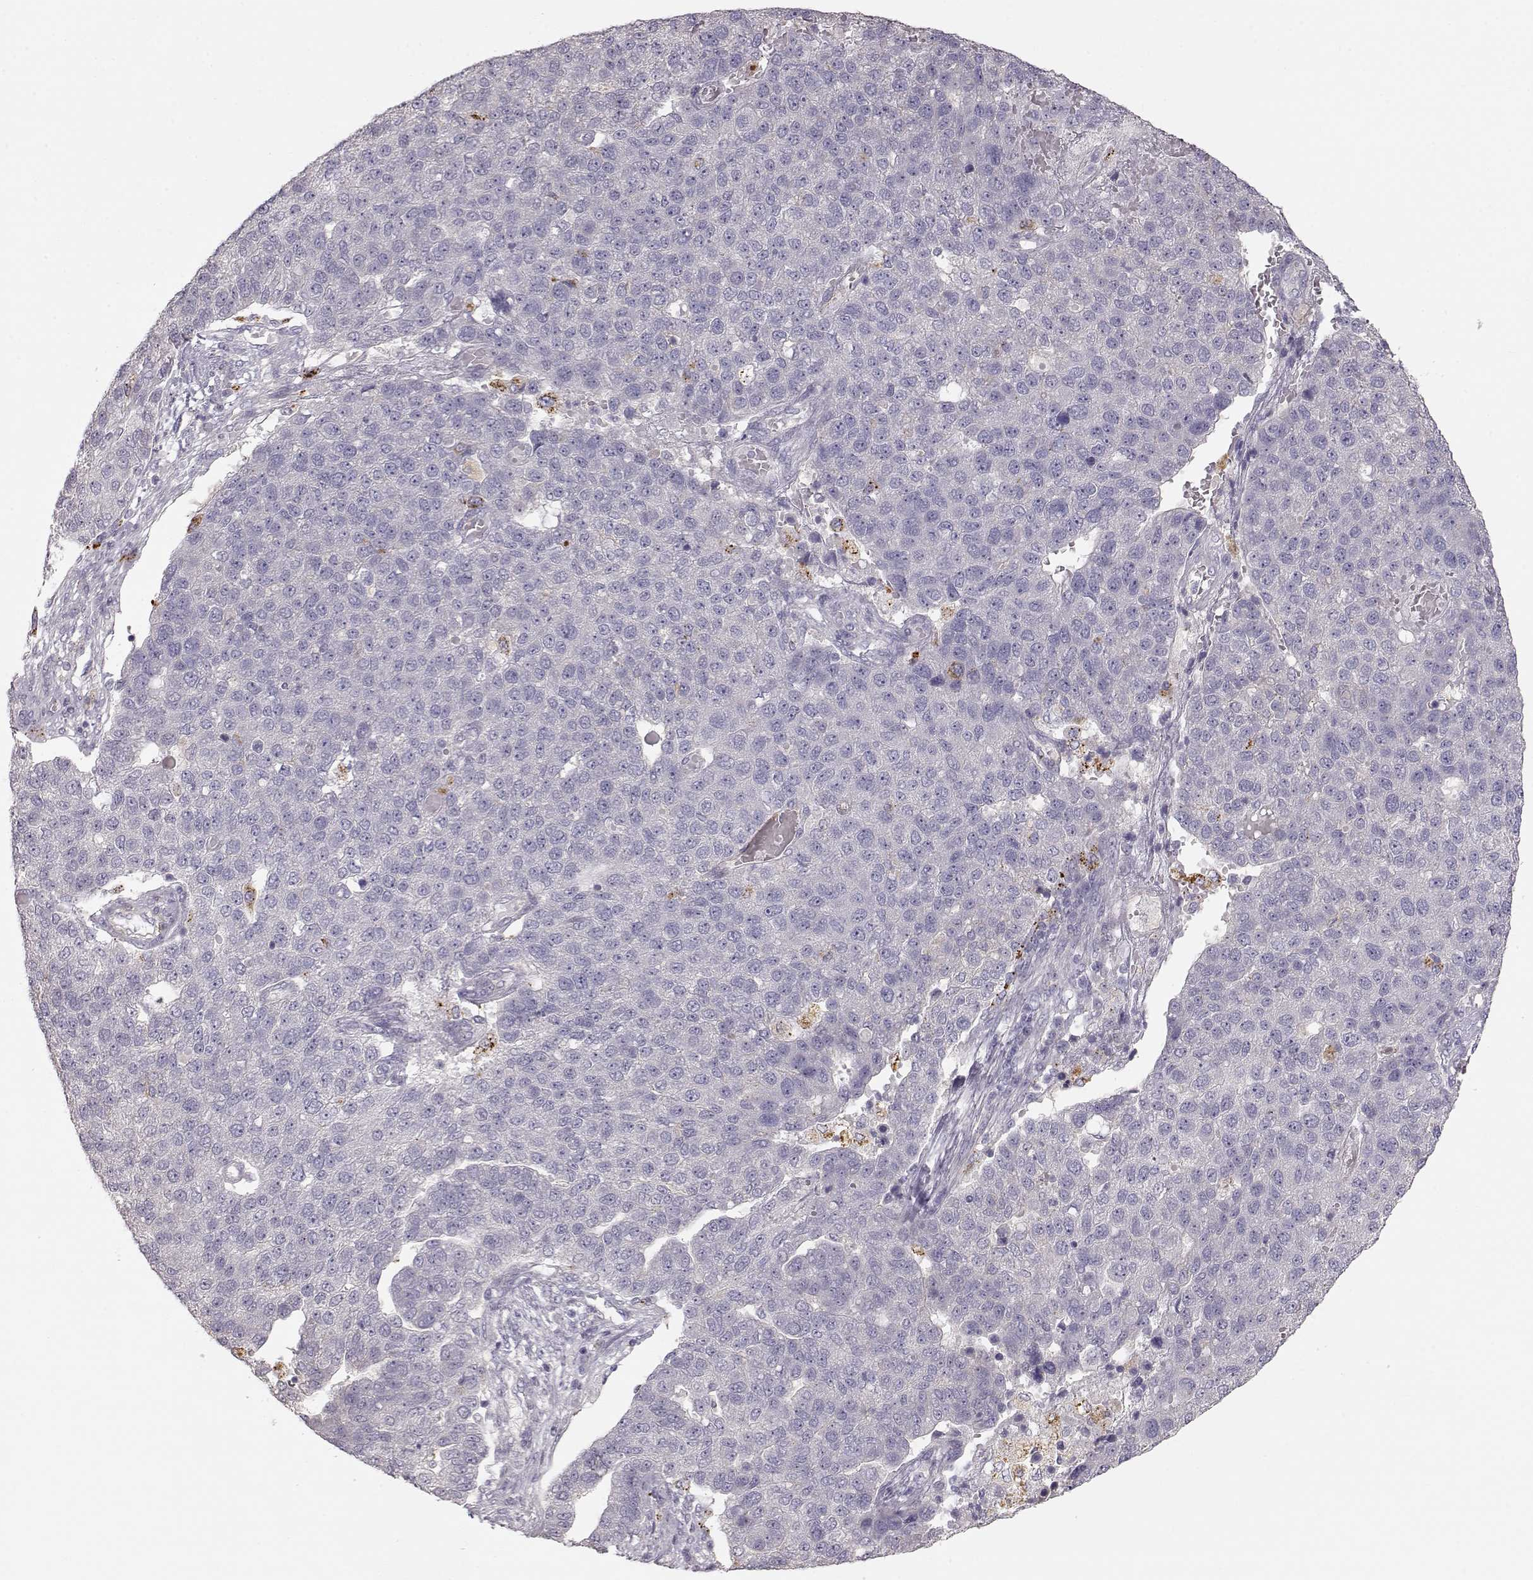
{"staining": {"intensity": "negative", "quantity": "none", "location": "none"}, "tissue": "pancreatic cancer", "cell_type": "Tumor cells", "image_type": "cancer", "snomed": [{"axis": "morphology", "description": "Adenocarcinoma, NOS"}, {"axis": "topography", "description": "Pancreas"}], "caption": "Immunohistochemical staining of human adenocarcinoma (pancreatic) exhibits no significant staining in tumor cells. (Brightfield microscopy of DAB IHC at high magnification).", "gene": "ARHGAP8", "patient": {"sex": "female", "age": 61}}